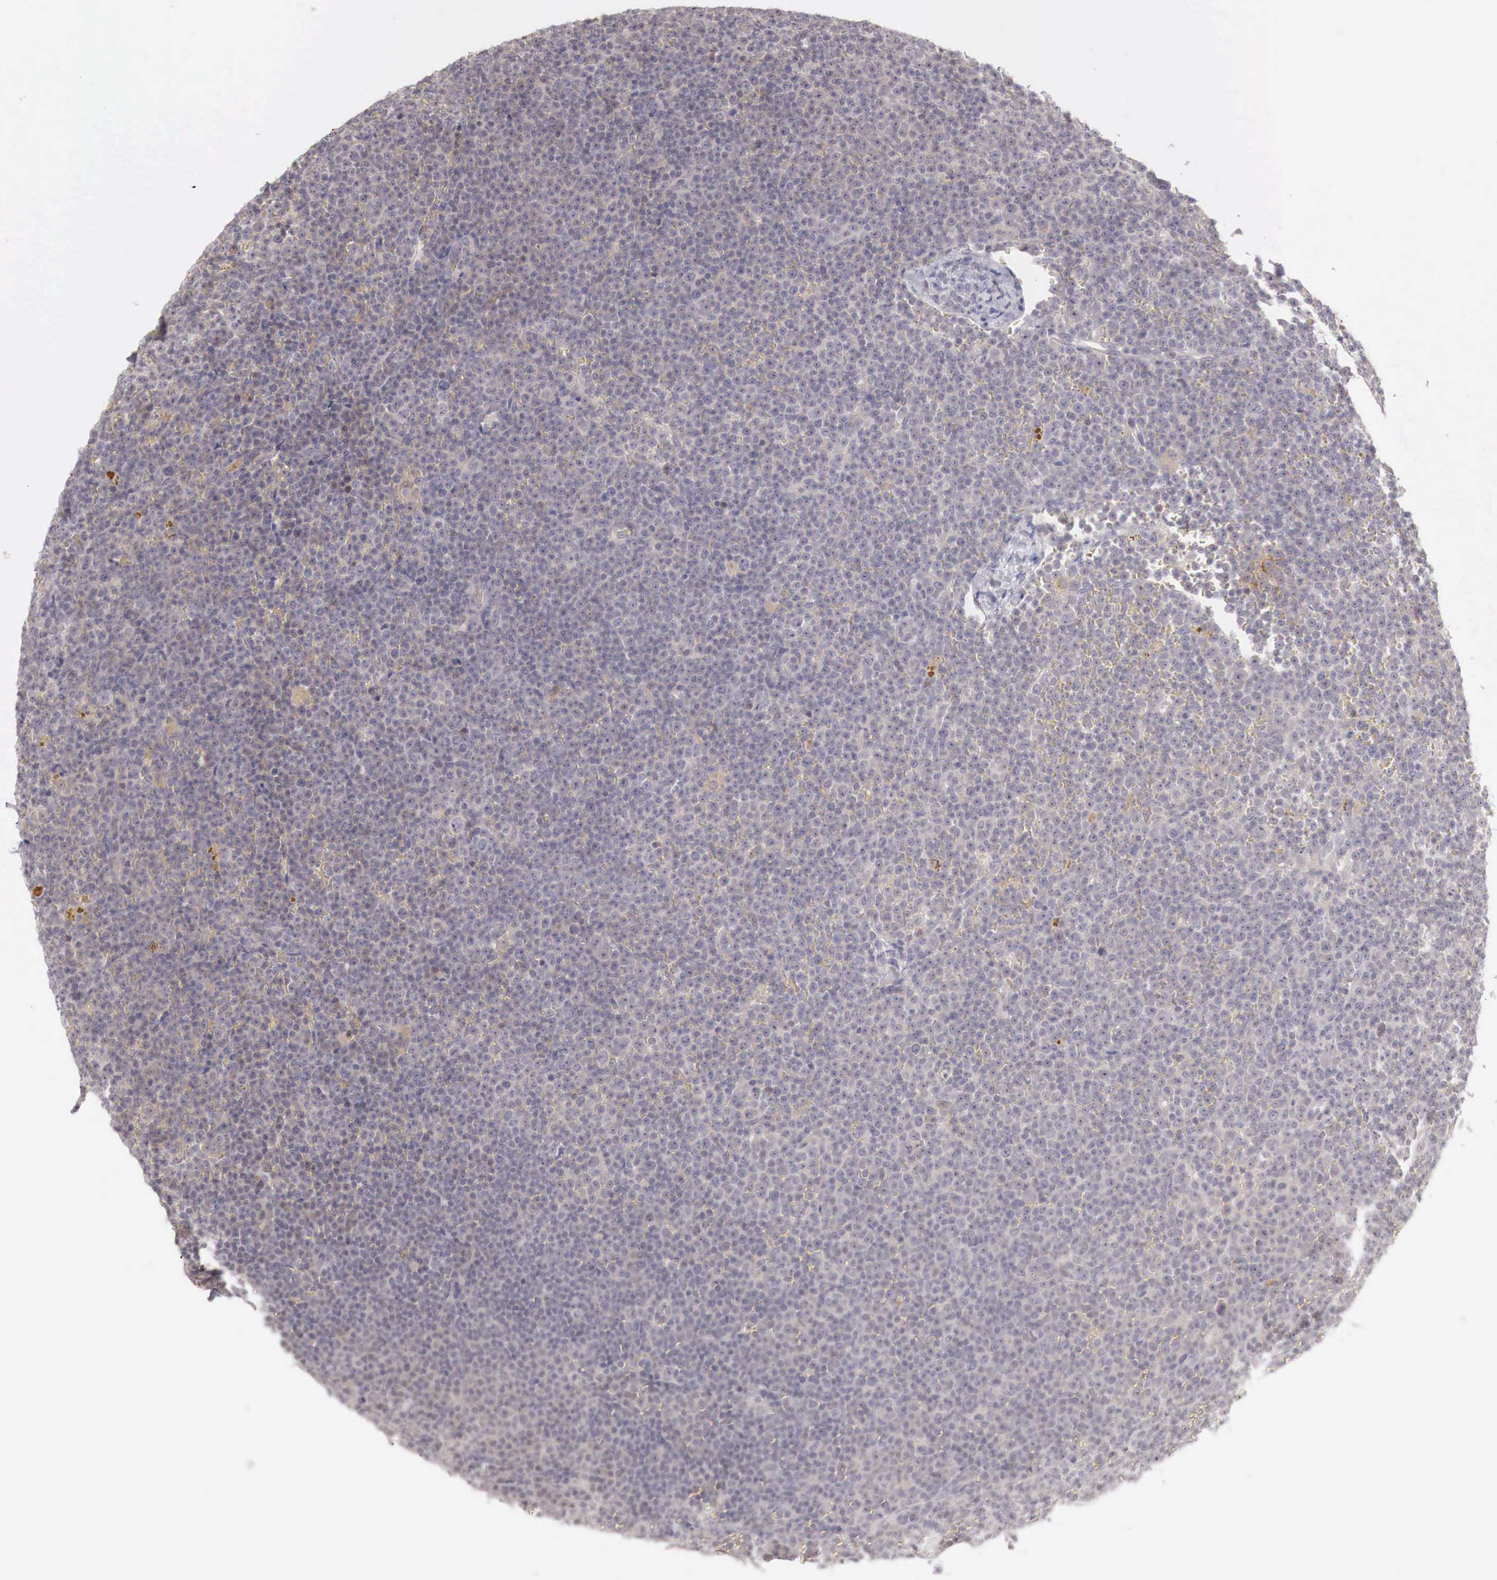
{"staining": {"intensity": "negative", "quantity": "none", "location": "none"}, "tissue": "lymphoma", "cell_type": "Tumor cells", "image_type": "cancer", "snomed": [{"axis": "morphology", "description": "Malignant lymphoma, non-Hodgkin's type, Low grade"}, {"axis": "topography", "description": "Lymph node"}], "caption": "Immunohistochemistry micrograph of neoplastic tissue: human lymphoma stained with DAB demonstrates no significant protein positivity in tumor cells.", "gene": "GATA1", "patient": {"sex": "male", "age": 50}}